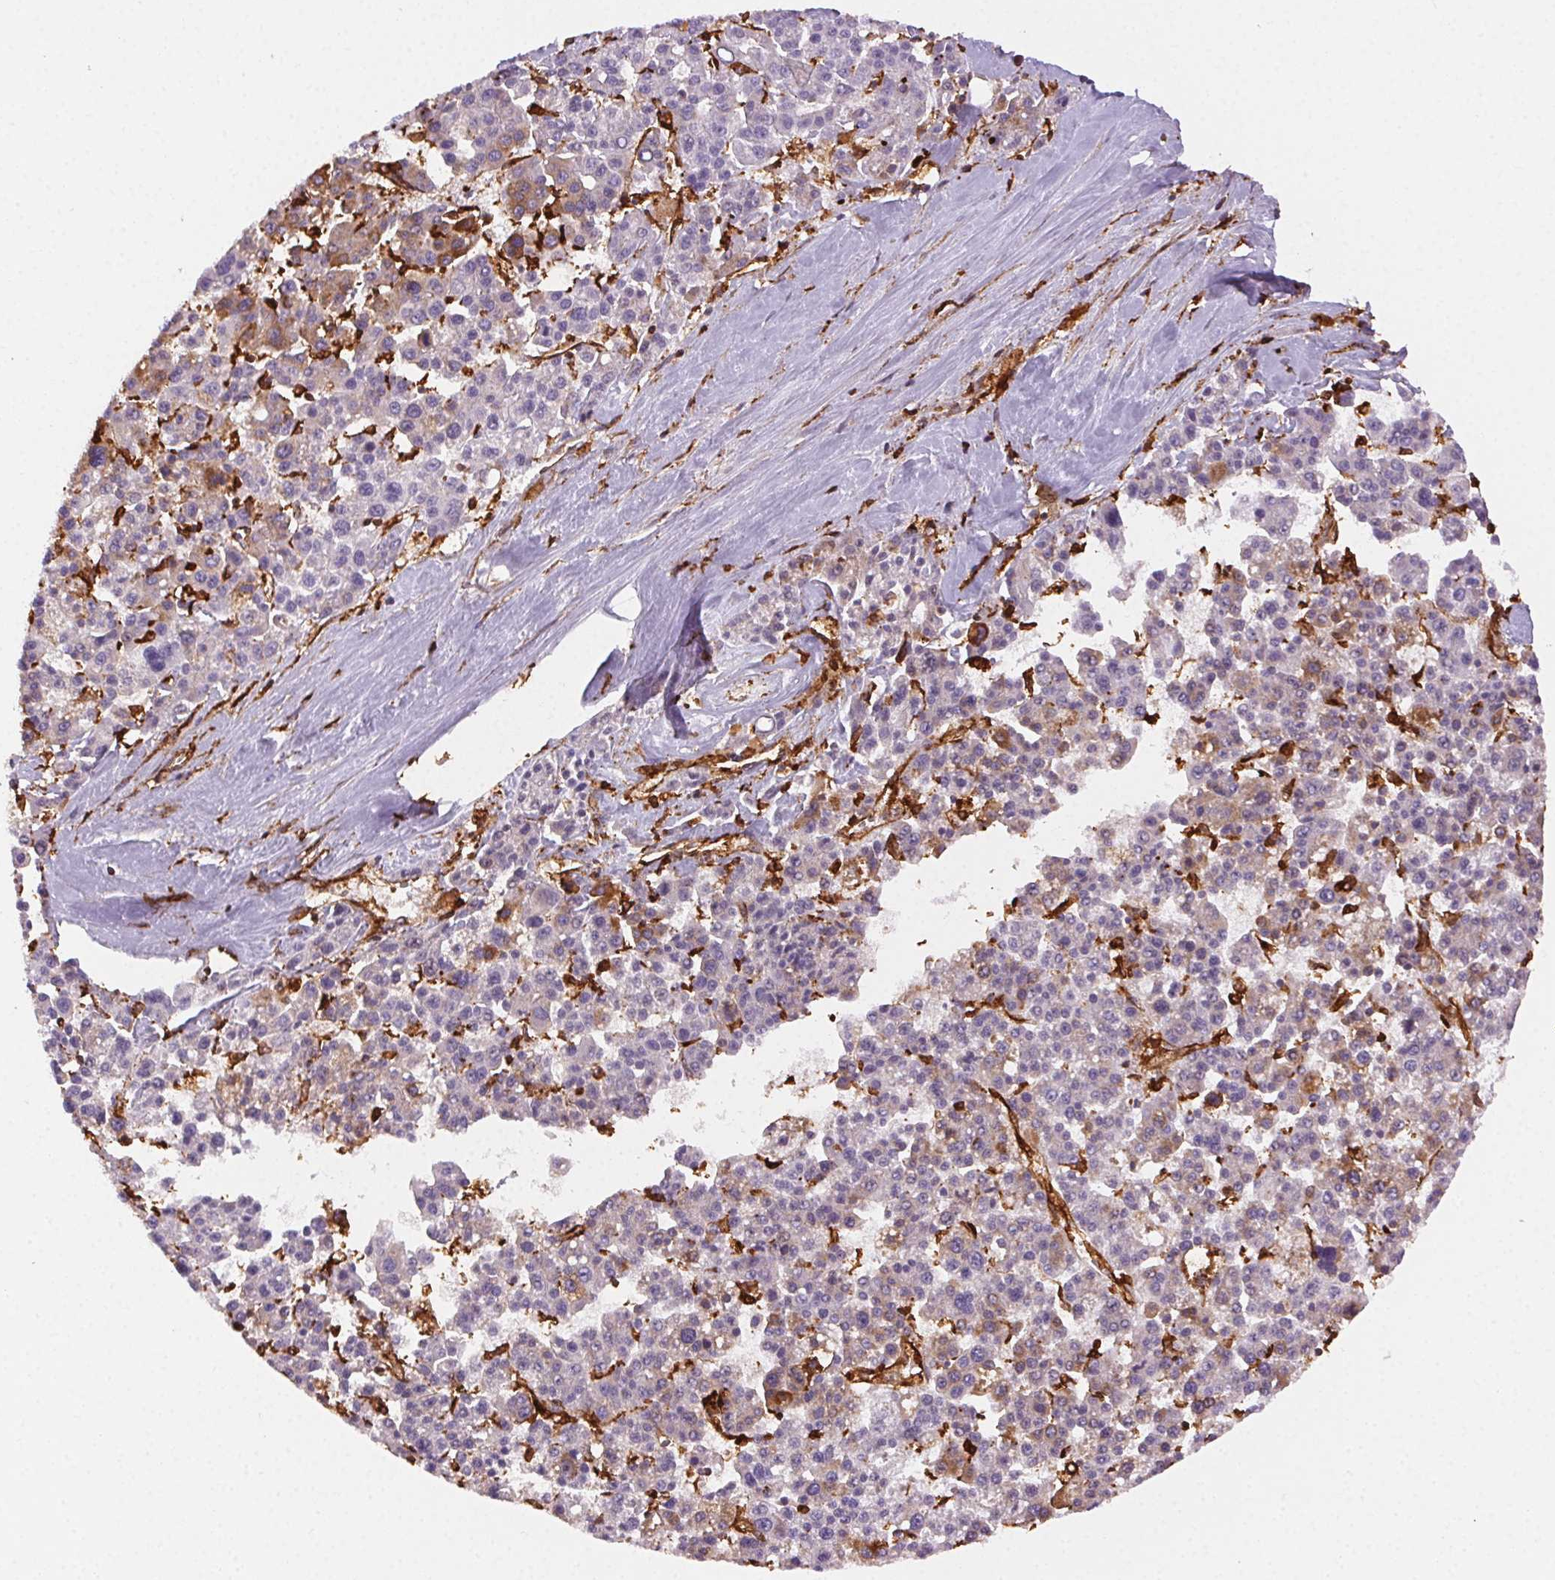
{"staining": {"intensity": "weak", "quantity": "<25%", "location": "cytoplasmic/membranous"}, "tissue": "liver cancer", "cell_type": "Tumor cells", "image_type": "cancer", "snomed": [{"axis": "morphology", "description": "Carcinoma, Hepatocellular, NOS"}, {"axis": "topography", "description": "Liver"}], "caption": "Liver cancer was stained to show a protein in brown. There is no significant expression in tumor cells. Nuclei are stained in blue.", "gene": "RNASET2", "patient": {"sex": "female", "age": 58}}